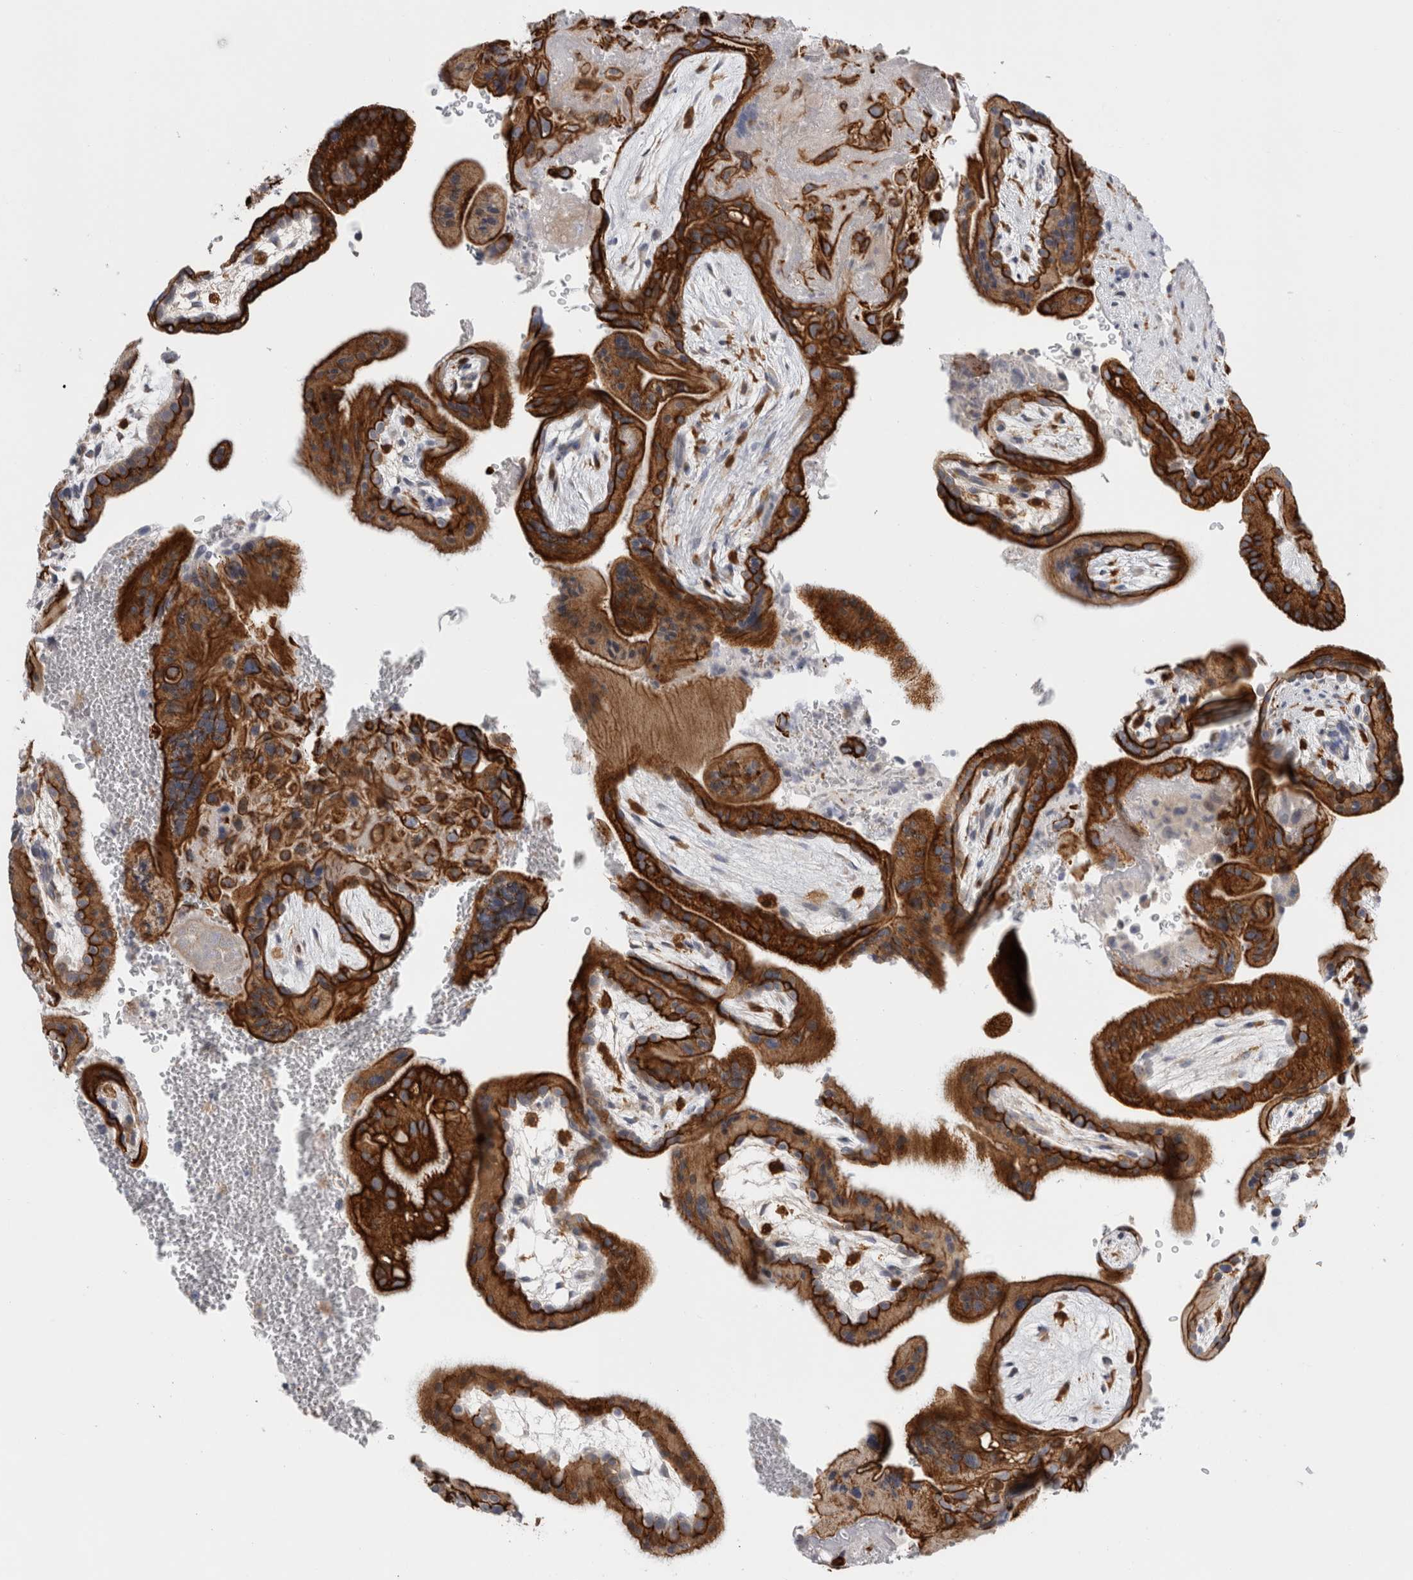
{"staining": {"intensity": "strong", "quantity": "<25%", "location": "cytoplasmic/membranous"}, "tissue": "placenta", "cell_type": "Decidual cells", "image_type": "normal", "snomed": [{"axis": "morphology", "description": "Normal tissue, NOS"}, {"axis": "topography", "description": "Placenta"}], "caption": "This micrograph reveals immunohistochemistry staining of unremarkable placenta, with medium strong cytoplasmic/membranous expression in approximately <25% of decidual cells.", "gene": "SLC20A2", "patient": {"sex": "female", "age": 35}}